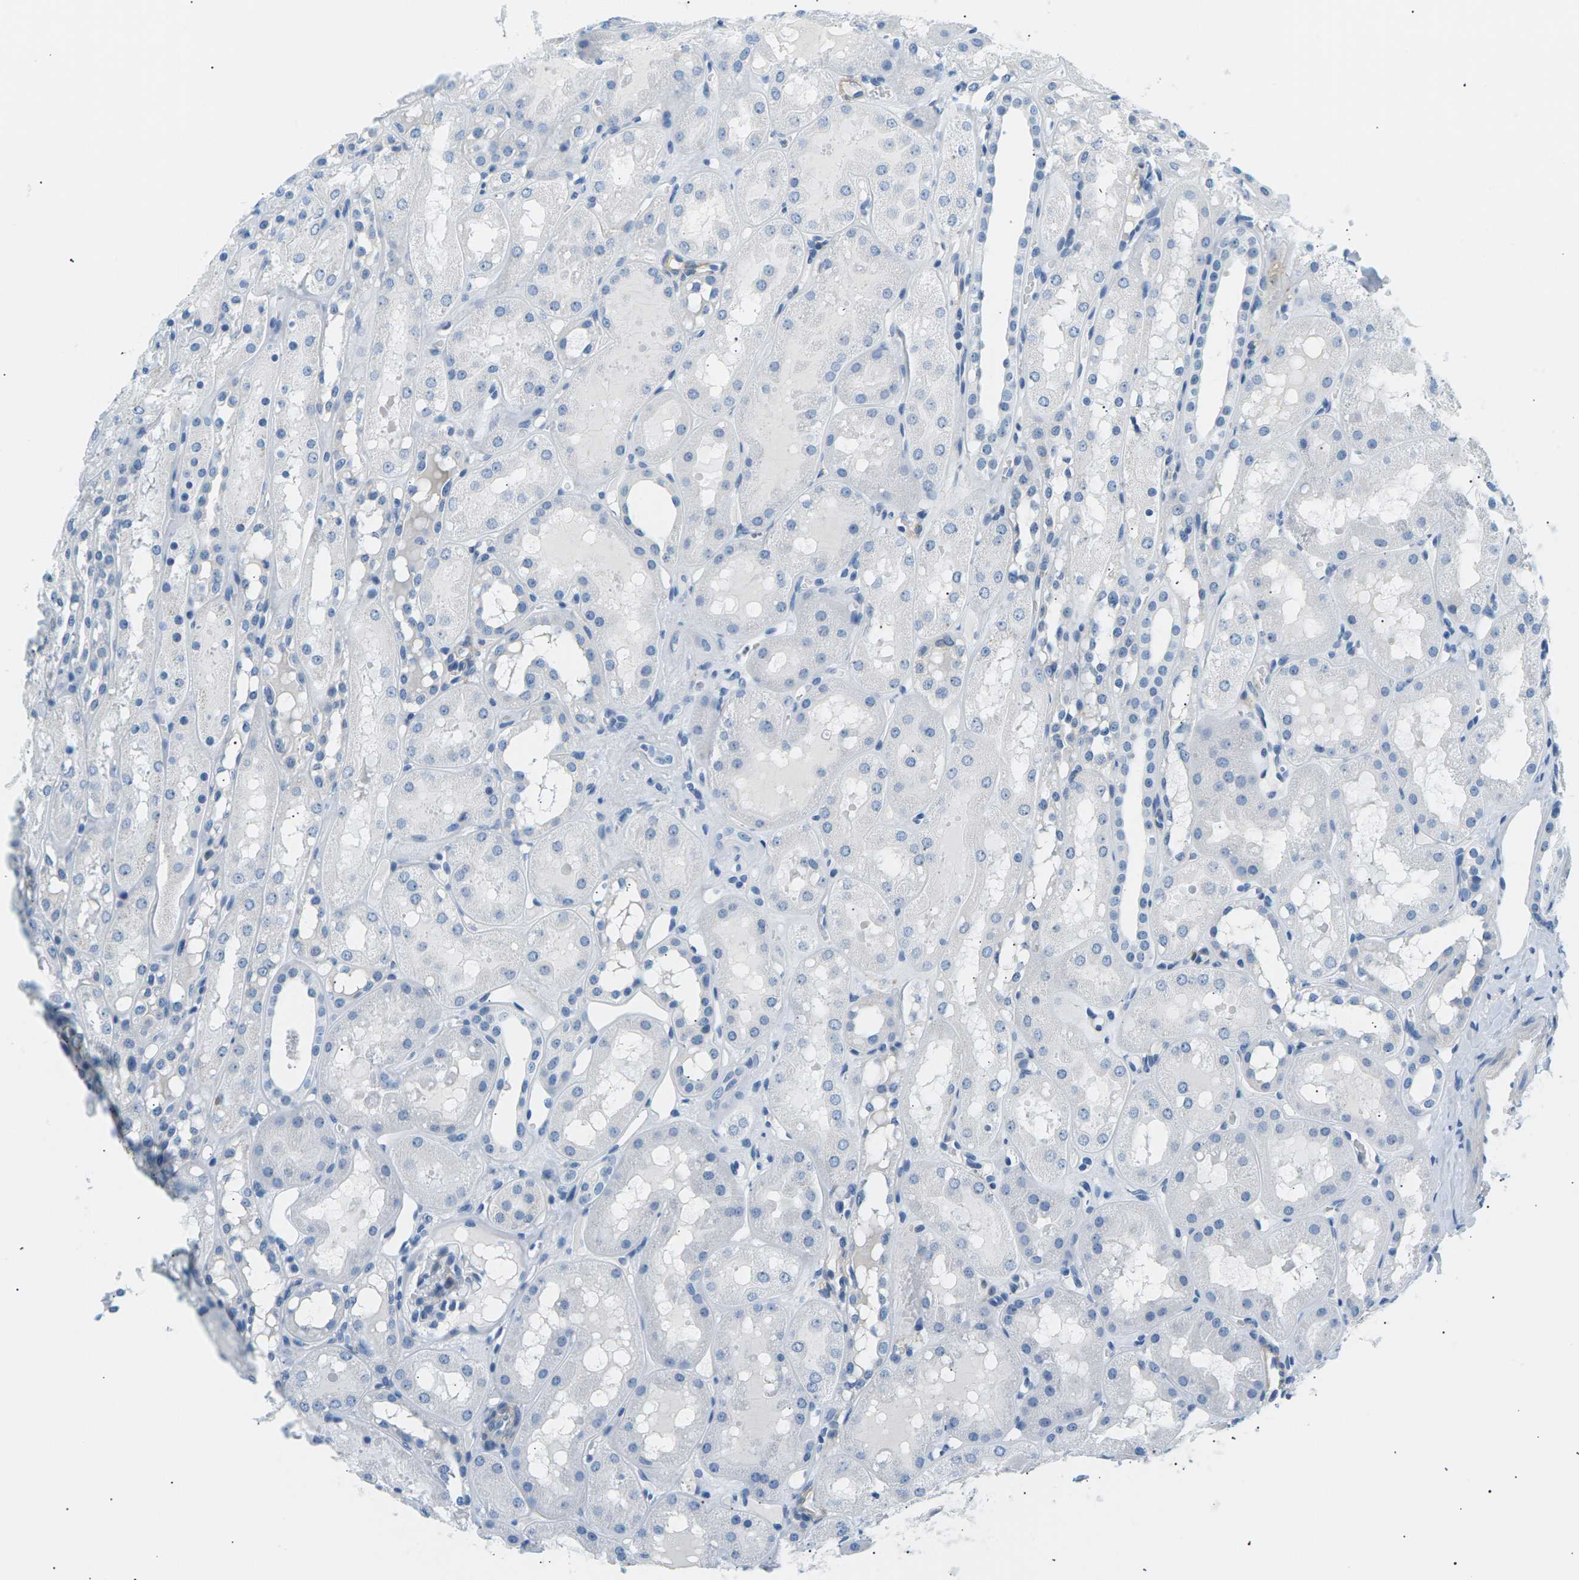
{"staining": {"intensity": "weak", "quantity": "<25%", "location": "cytoplasmic/membranous"}, "tissue": "kidney", "cell_type": "Cells in glomeruli", "image_type": "normal", "snomed": [{"axis": "morphology", "description": "Normal tissue, NOS"}, {"axis": "topography", "description": "Kidney"}, {"axis": "topography", "description": "Urinary bladder"}], "caption": "DAB immunohistochemical staining of normal human kidney shows no significant positivity in cells in glomeruli. The staining was performed using DAB (3,3'-diaminobenzidine) to visualize the protein expression in brown, while the nuclei were stained in blue with hematoxylin (Magnification: 20x).", "gene": "SEPTIN5", "patient": {"sex": "male", "age": 16}}